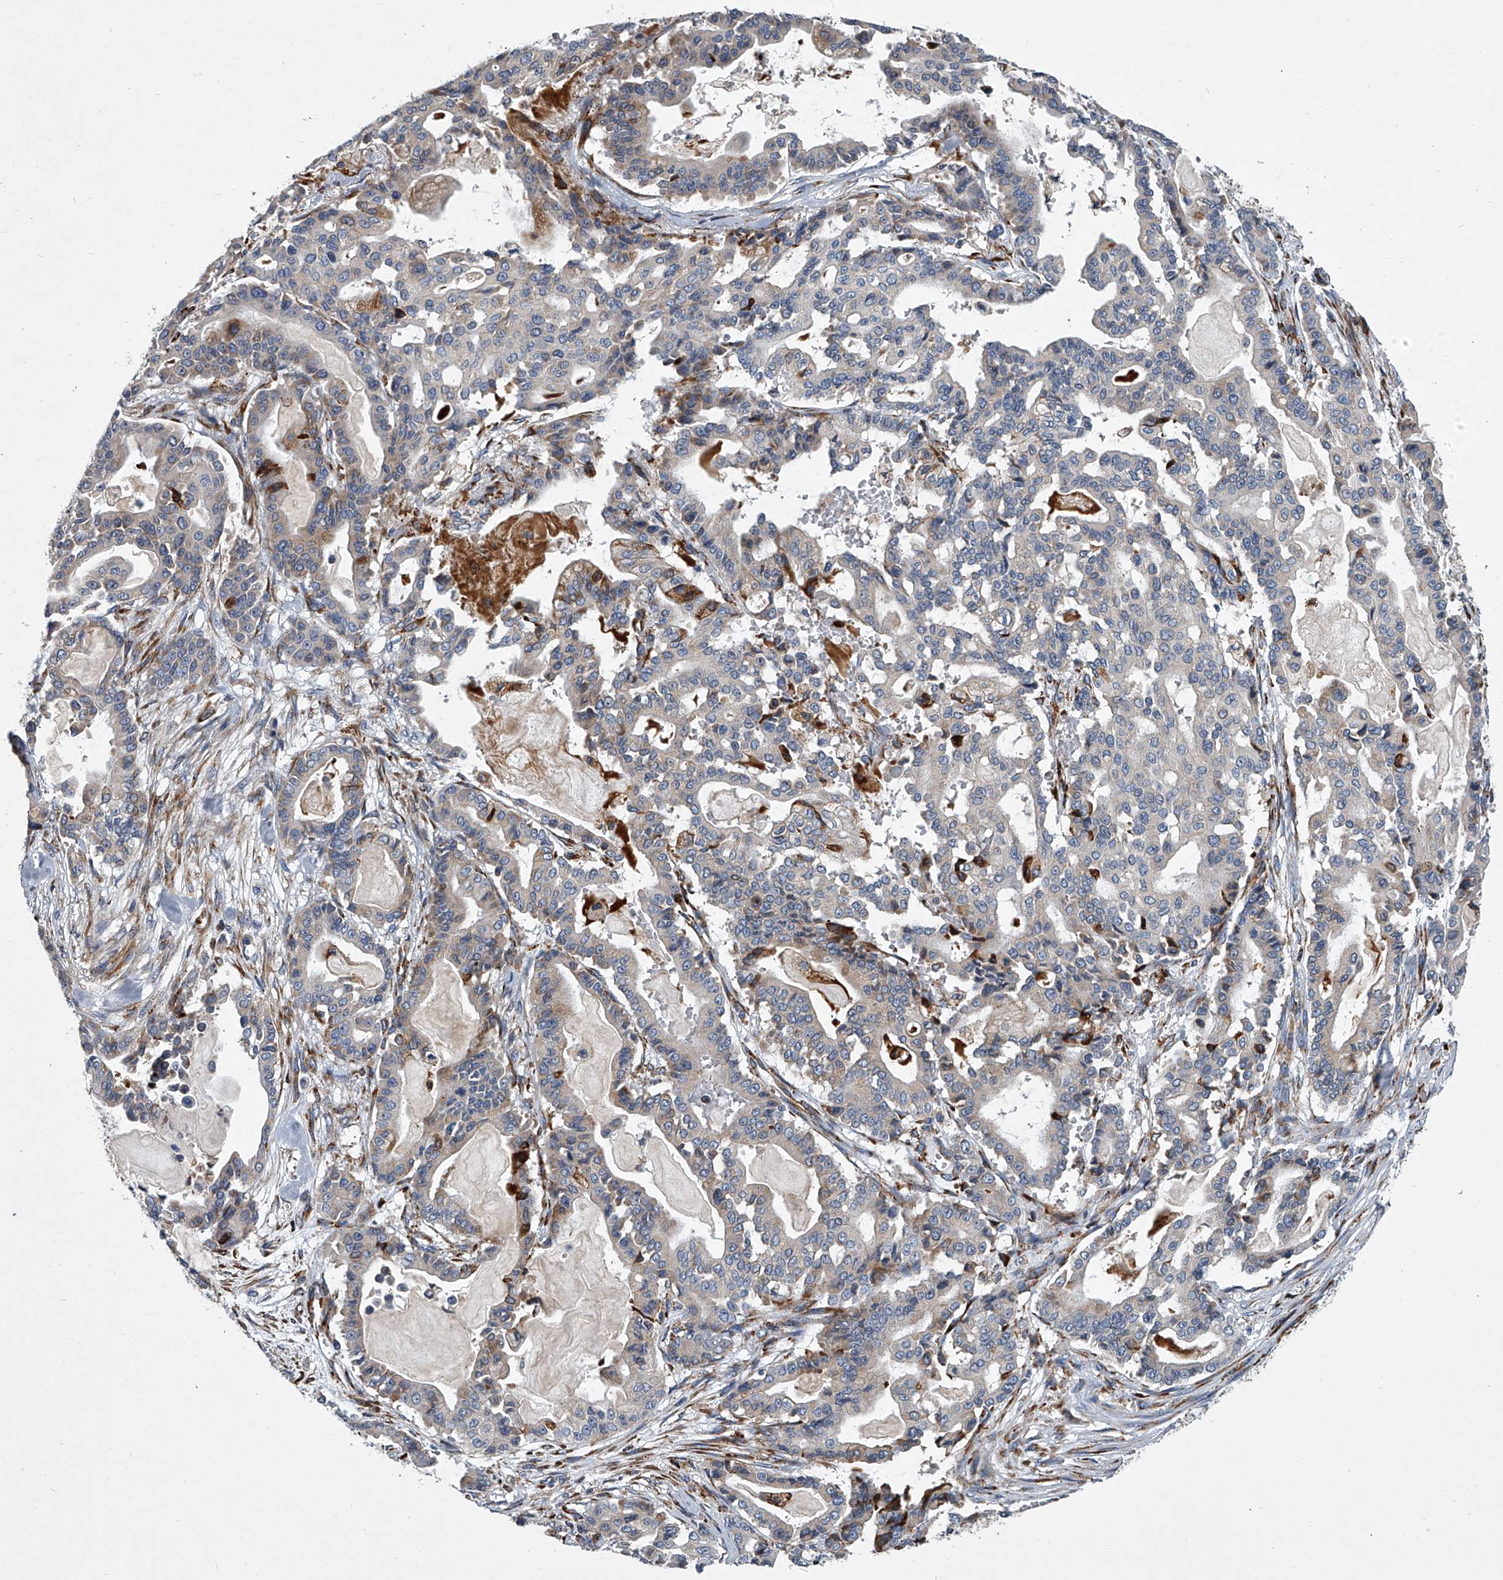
{"staining": {"intensity": "negative", "quantity": "none", "location": "none"}, "tissue": "pancreatic cancer", "cell_type": "Tumor cells", "image_type": "cancer", "snomed": [{"axis": "morphology", "description": "Adenocarcinoma, NOS"}, {"axis": "topography", "description": "Pancreas"}], "caption": "DAB (3,3'-diaminobenzidine) immunohistochemical staining of human pancreatic cancer (adenocarcinoma) demonstrates no significant staining in tumor cells.", "gene": "TMEM63C", "patient": {"sex": "male", "age": 63}}